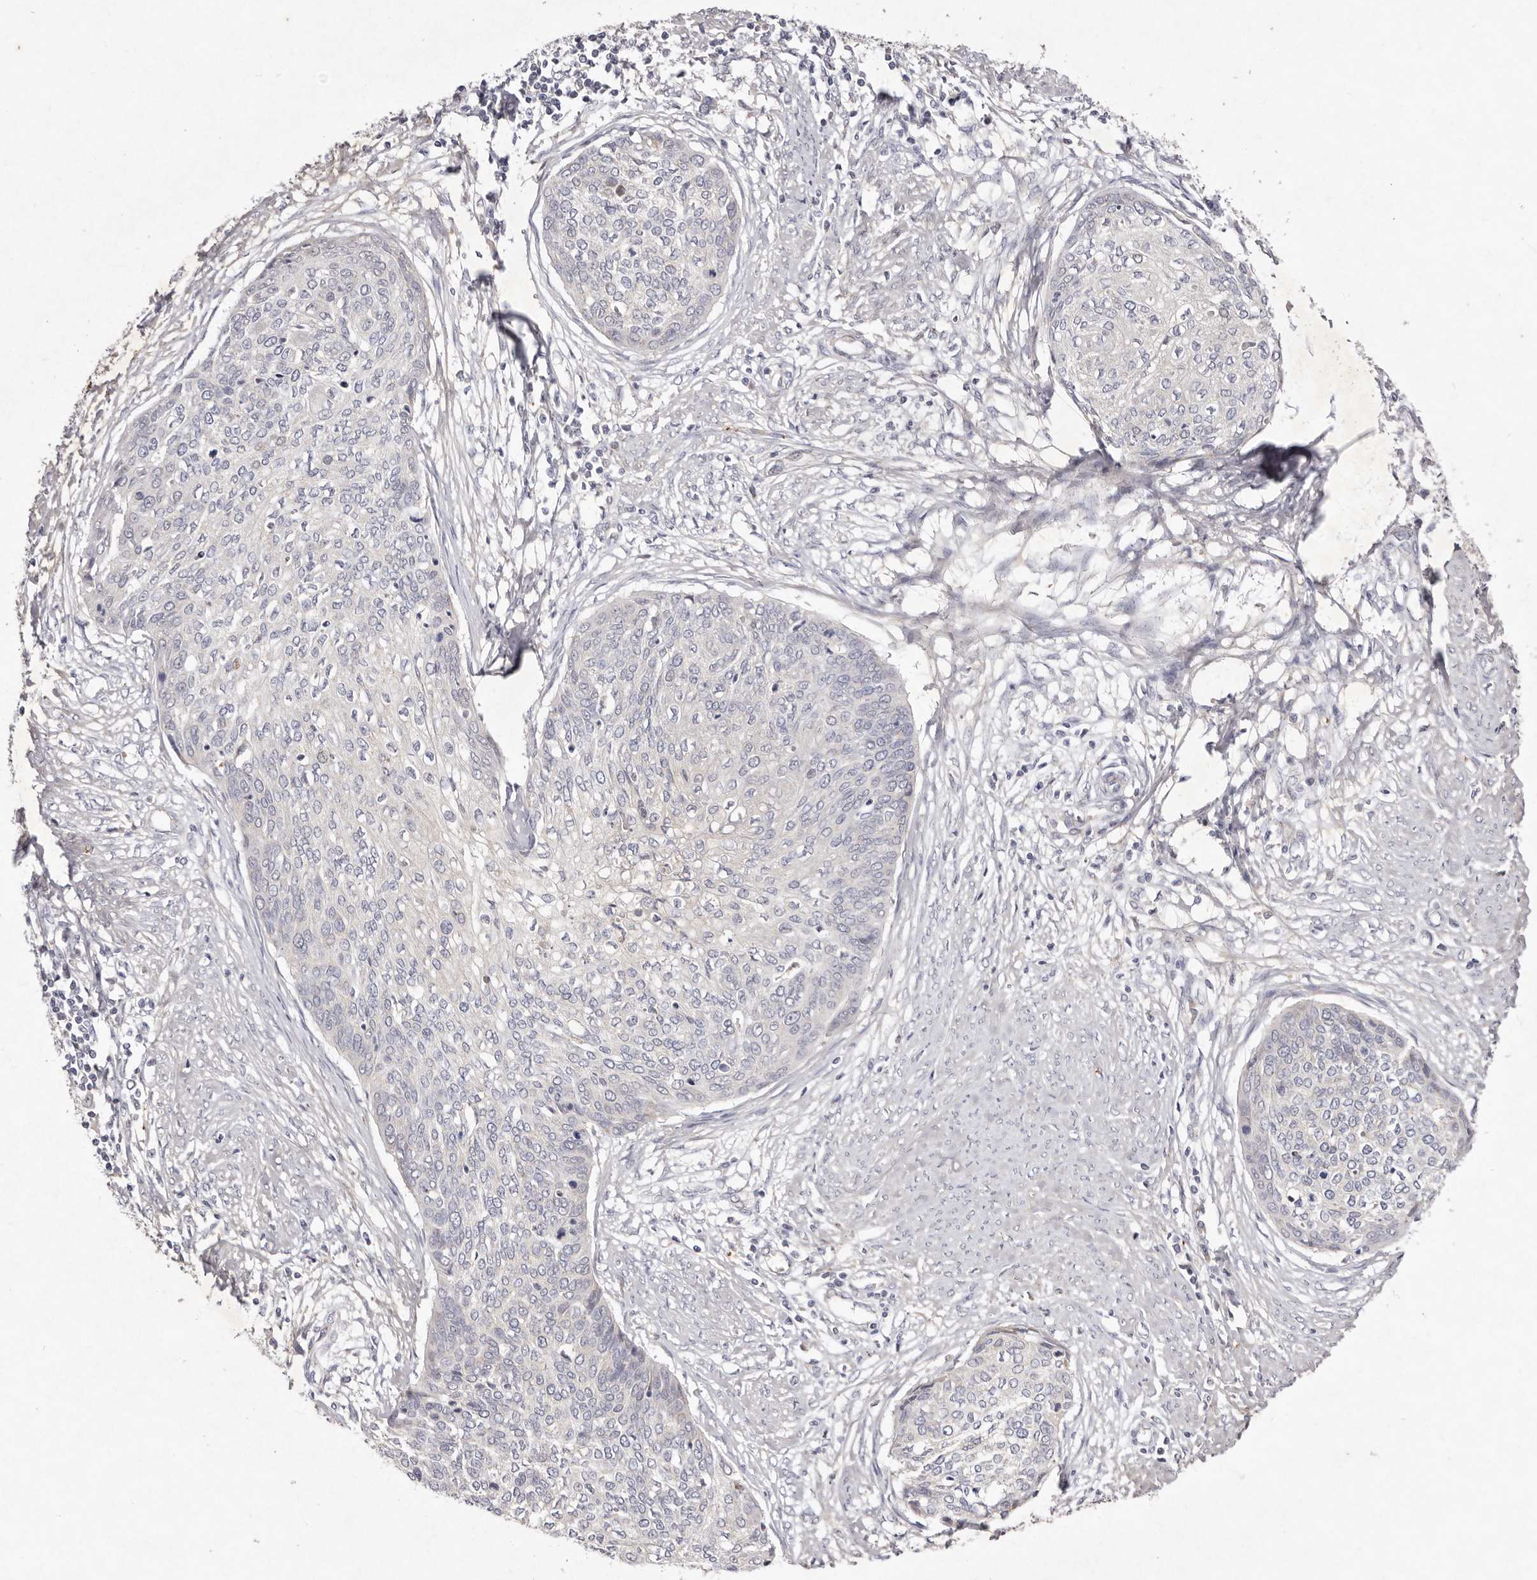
{"staining": {"intensity": "negative", "quantity": "none", "location": "none"}, "tissue": "cervical cancer", "cell_type": "Tumor cells", "image_type": "cancer", "snomed": [{"axis": "morphology", "description": "Squamous cell carcinoma, NOS"}, {"axis": "topography", "description": "Cervix"}], "caption": "There is no significant positivity in tumor cells of cervical cancer (squamous cell carcinoma).", "gene": "USP24", "patient": {"sex": "female", "age": 37}}